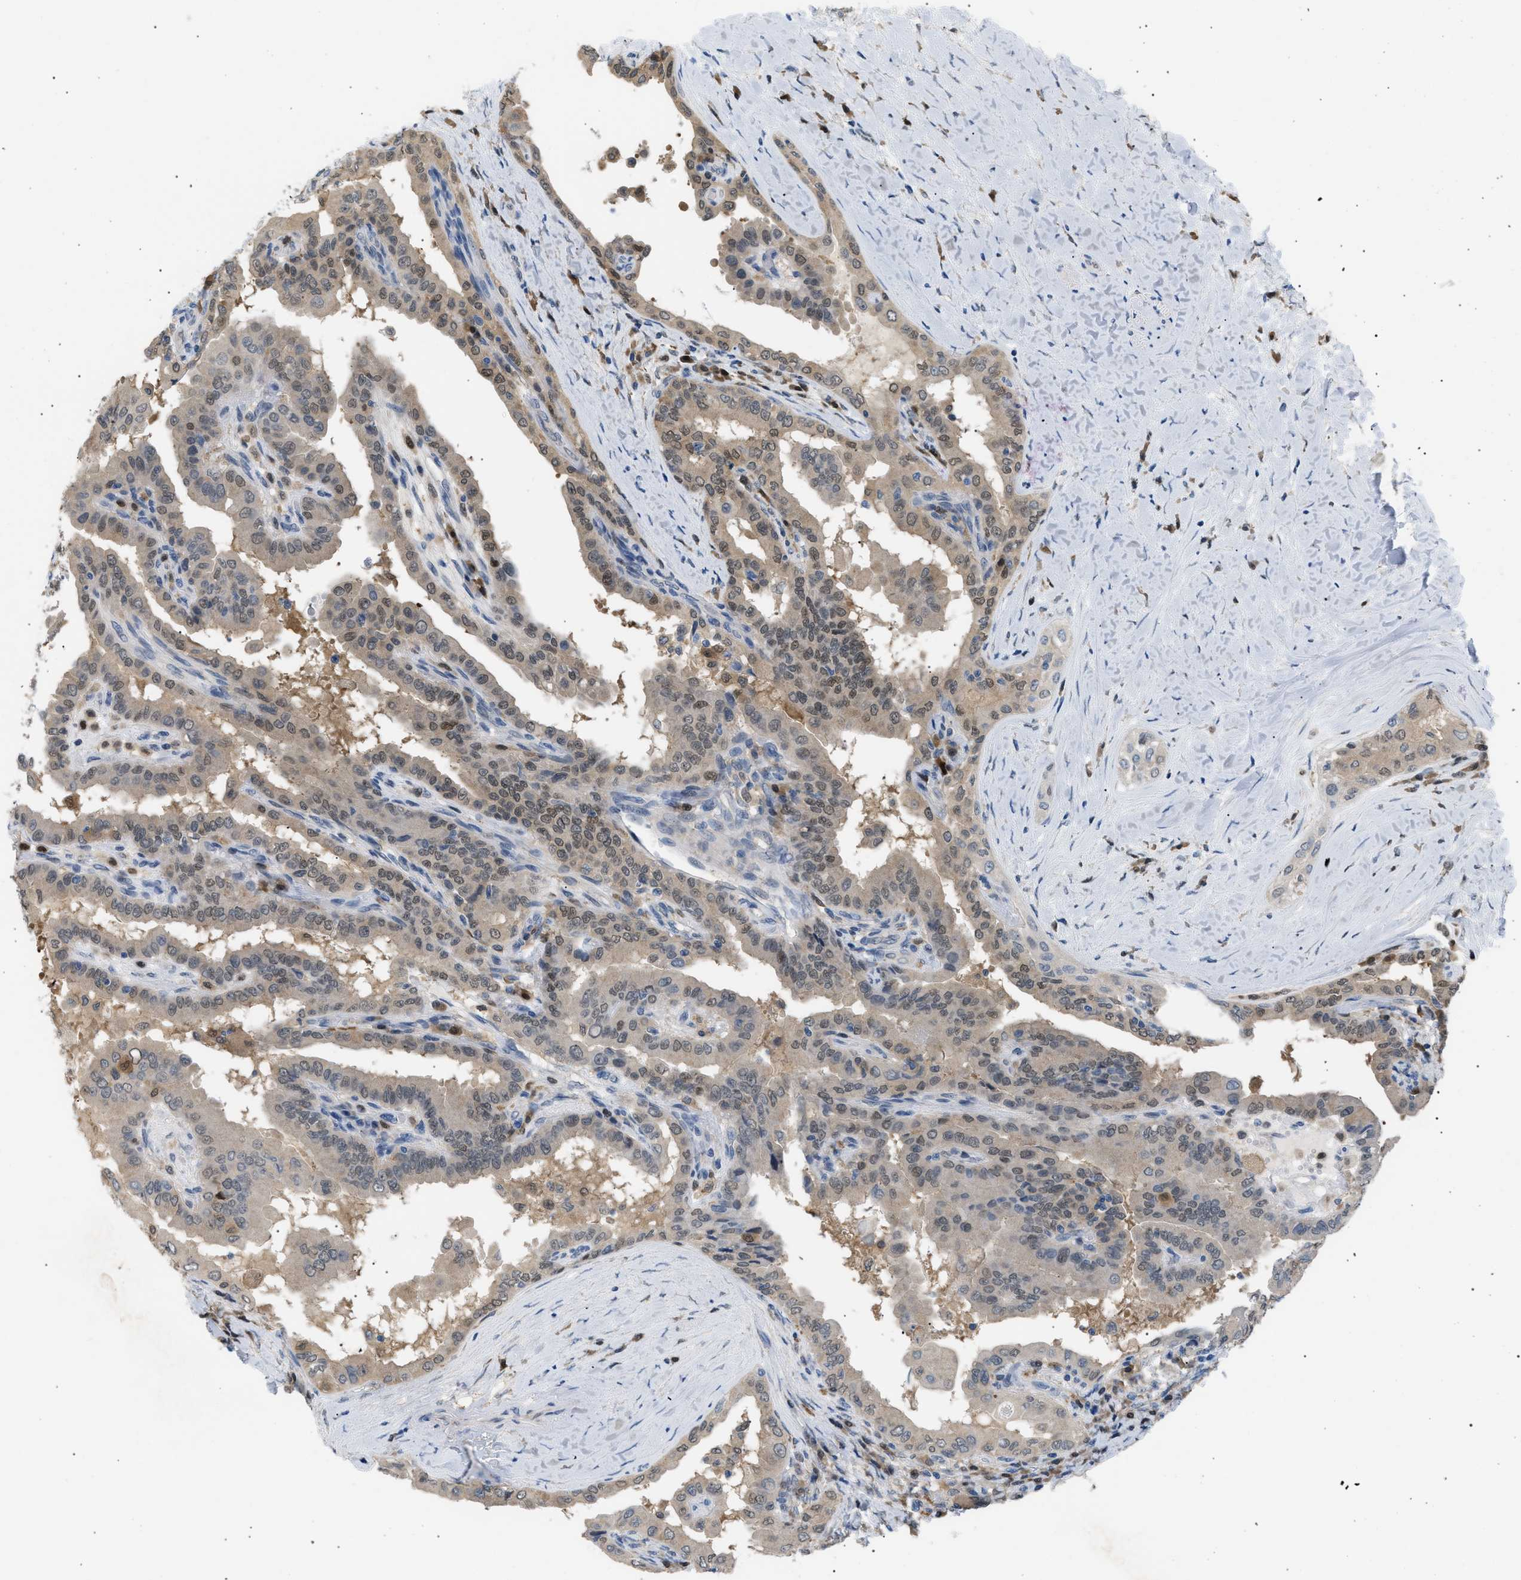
{"staining": {"intensity": "weak", "quantity": ">75%", "location": "cytoplasmic/membranous,nuclear"}, "tissue": "thyroid cancer", "cell_type": "Tumor cells", "image_type": "cancer", "snomed": [{"axis": "morphology", "description": "Papillary adenocarcinoma, NOS"}, {"axis": "topography", "description": "Thyroid gland"}], "caption": "A histopathology image of human papillary adenocarcinoma (thyroid) stained for a protein demonstrates weak cytoplasmic/membranous and nuclear brown staining in tumor cells.", "gene": "AKR1A1", "patient": {"sex": "male", "age": 33}}